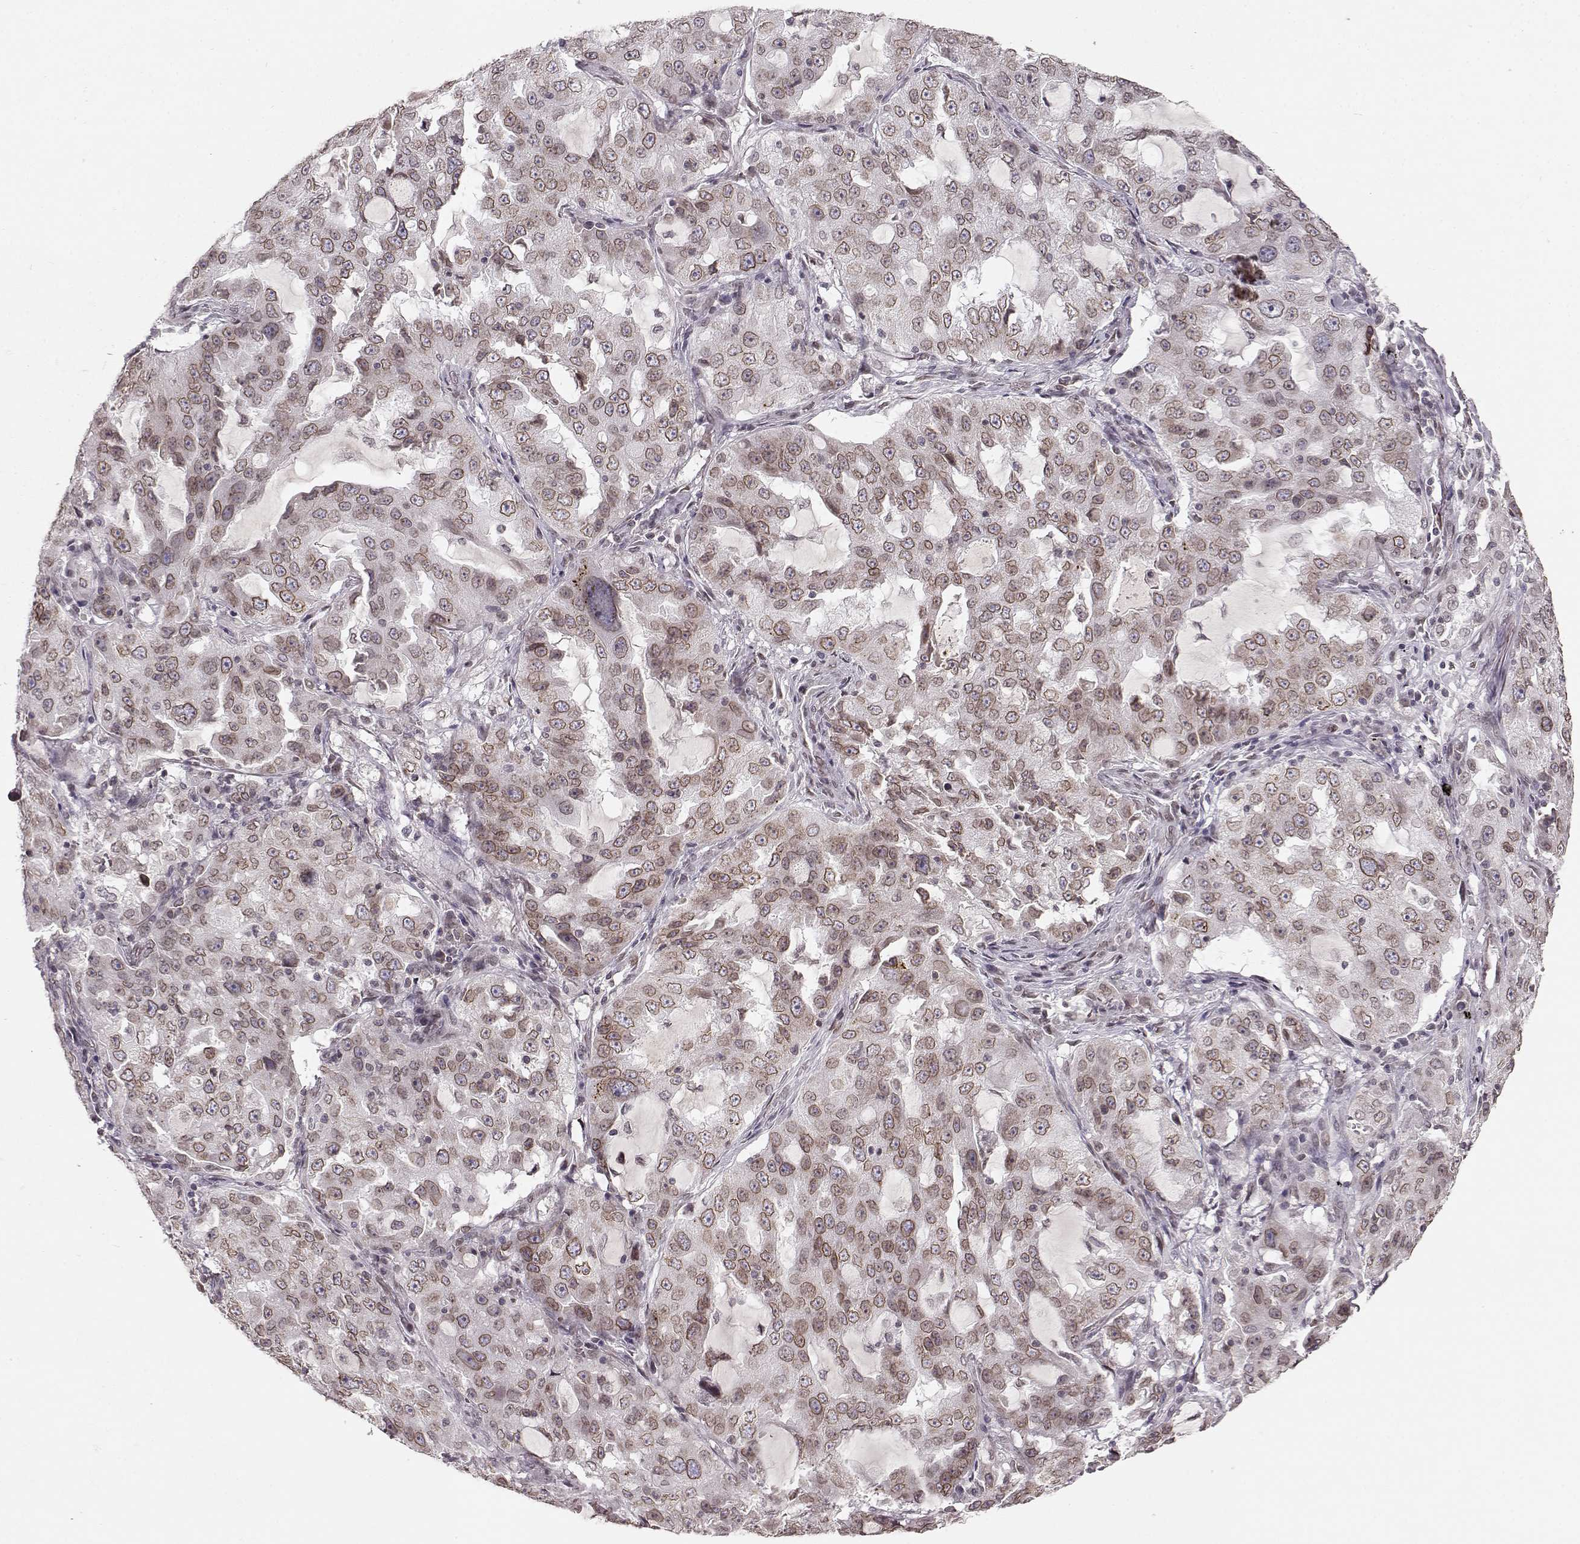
{"staining": {"intensity": "moderate", "quantity": "25%-75%", "location": "cytoplasmic/membranous,nuclear"}, "tissue": "lung cancer", "cell_type": "Tumor cells", "image_type": "cancer", "snomed": [{"axis": "morphology", "description": "Adenocarcinoma, NOS"}, {"axis": "topography", "description": "Lung"}], "caption": "Immunohistochemical staining of adenocarcinoma (lung) shows medium levels of moderate cytoplasmic/membranous and nuclear protein positivity in about 25%-75% of tumor cells.", "gene": "DCAF12", "patient": {"sex": "female", "age": 61}}